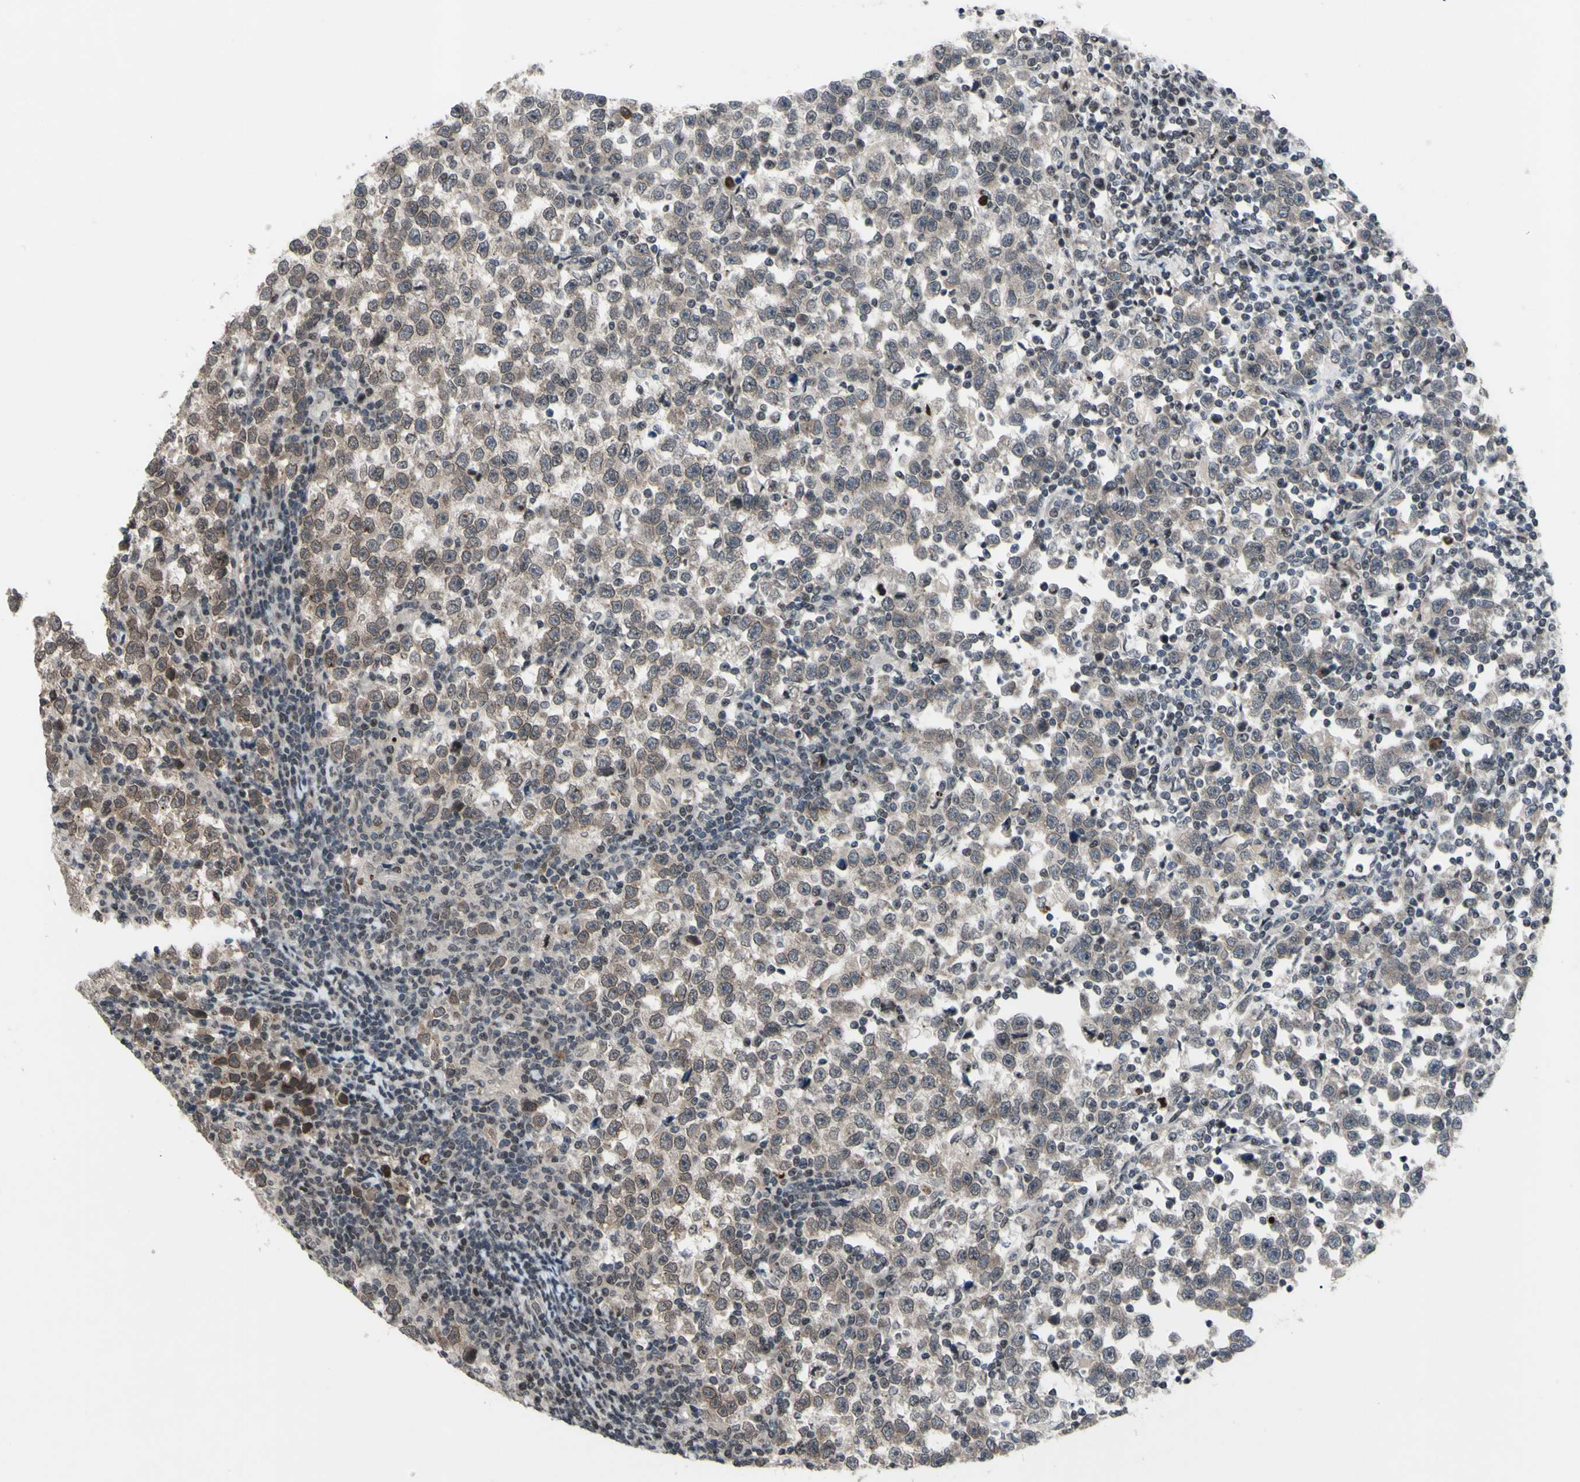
{"staining": {"intensity": "weak", "quantity": ">75%", "location": "cytoplasmic/membranous,nuclear"}, "tissue": "testis cancer", "cell_type": "Tumor cells", "image_type": "cancer", "snomed": [{"axis": "morphology", "description": "Seminoma, NOS"}, {"axis": "topography", "description": "Testis"}], "caption": "Immunohistochemistry (IHC) photomicrograph of neoplastic tissue: testis cancer stained using IHC exhibits low levels of weak protein expression localized specifically in the cytoplasmic/membranous and nuclear of tumor cells, appearing as a cytoplasmic/membranous and nuclear brown color.", "gene": "XPO1", "patient": {"sex": "male", "age": 43}}